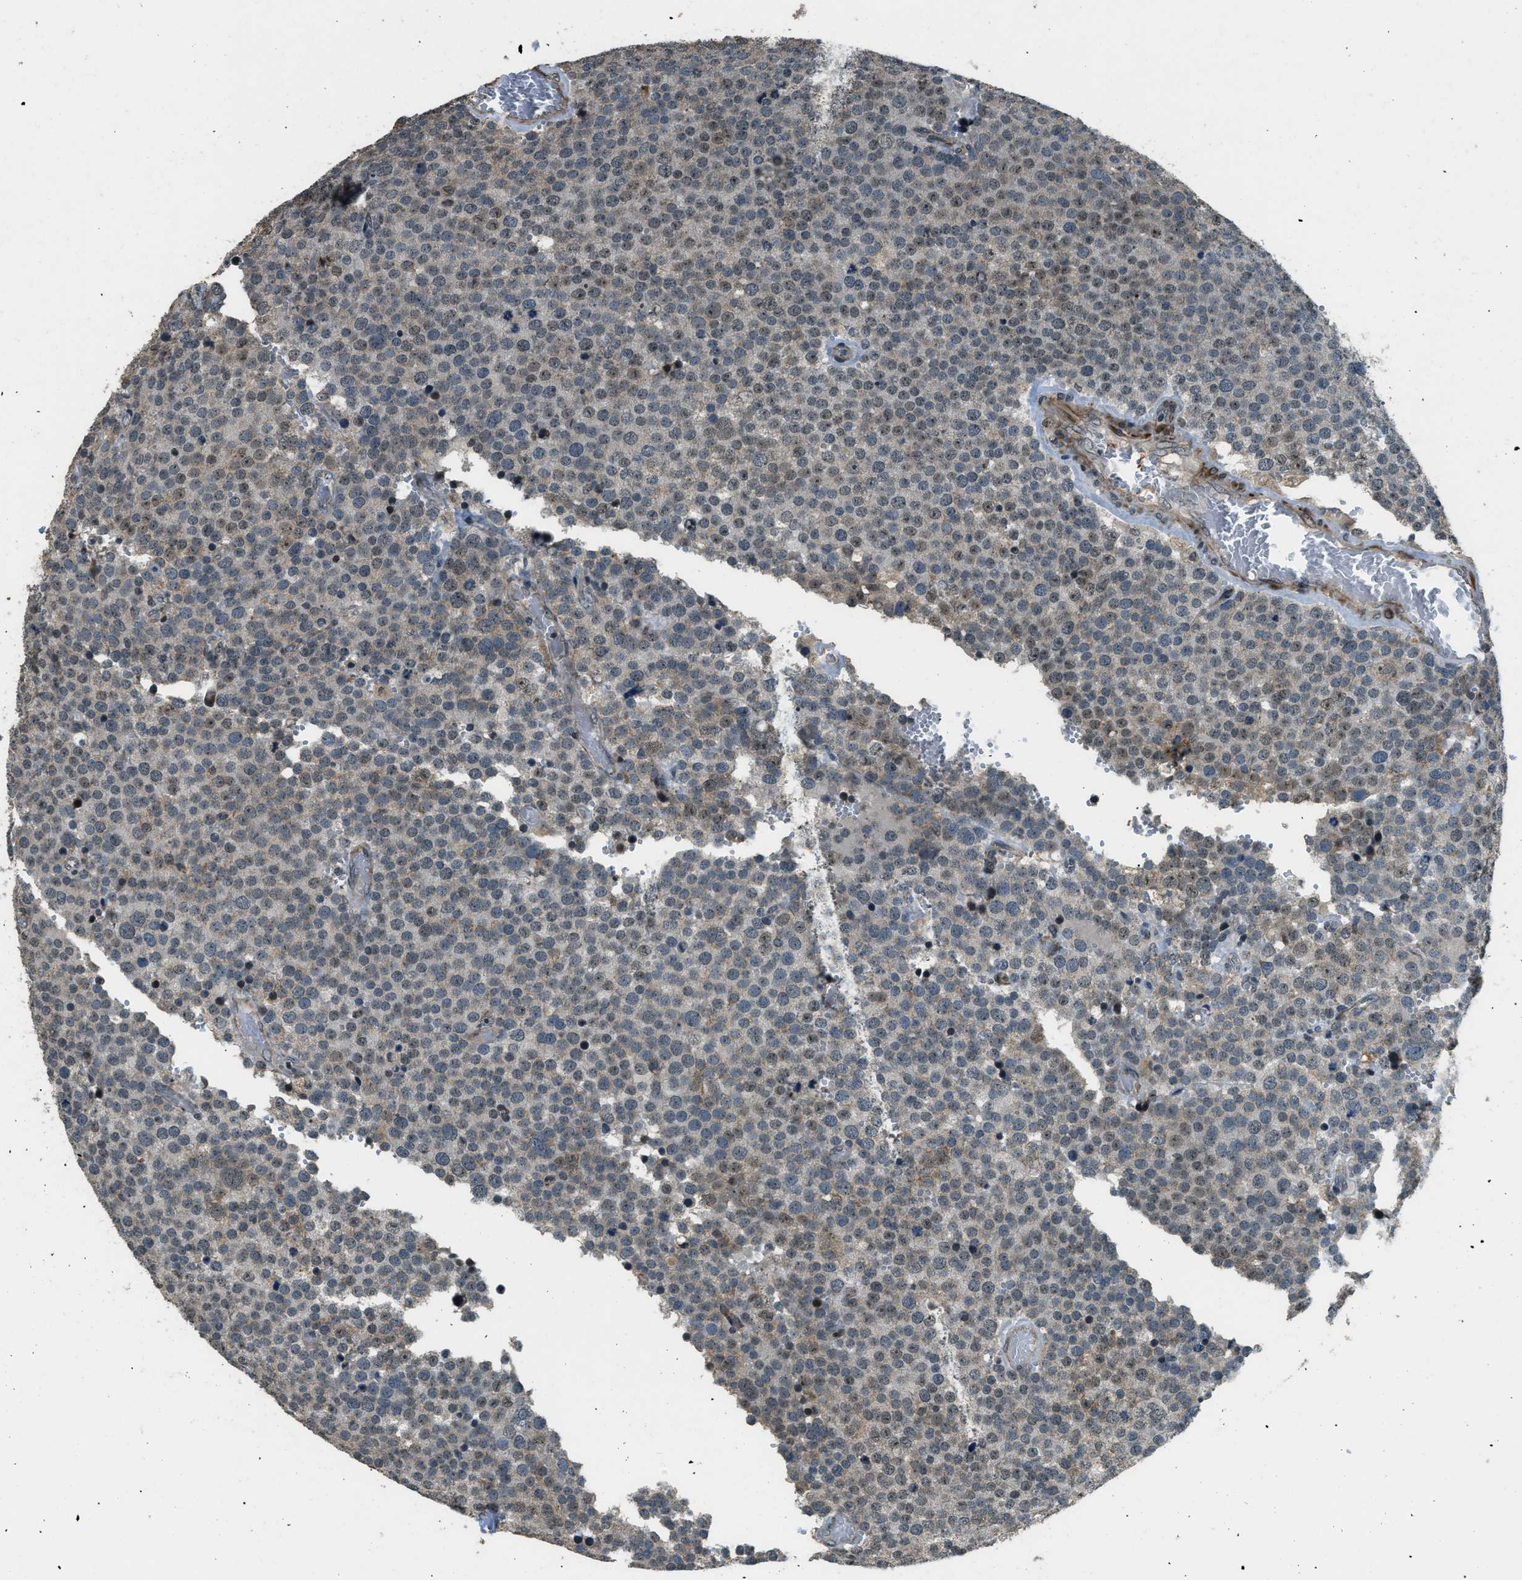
{"staining": {"intensity": "weak", "quantity": "25%-75%", "location": "nuclear"}, "tissue": "testis cancer", "cell_type": "Tumor cells", "image_type": "cancer", "snomed": [{"axis": "morphology", "description": "Normal tissue, NOS"}, {"axis": "morphology", "description": "Seminoma, NOS"}, {"axis": "topography", "description": "Testis"}], "caption": "Weak nuclear positivity for a protein is present in about 25%-75% of tumor cells of seminoma (testis) using immunohistochemistry (IHC).", "gene": "MED21", "patient": {"sex": "male", "age": 71}}